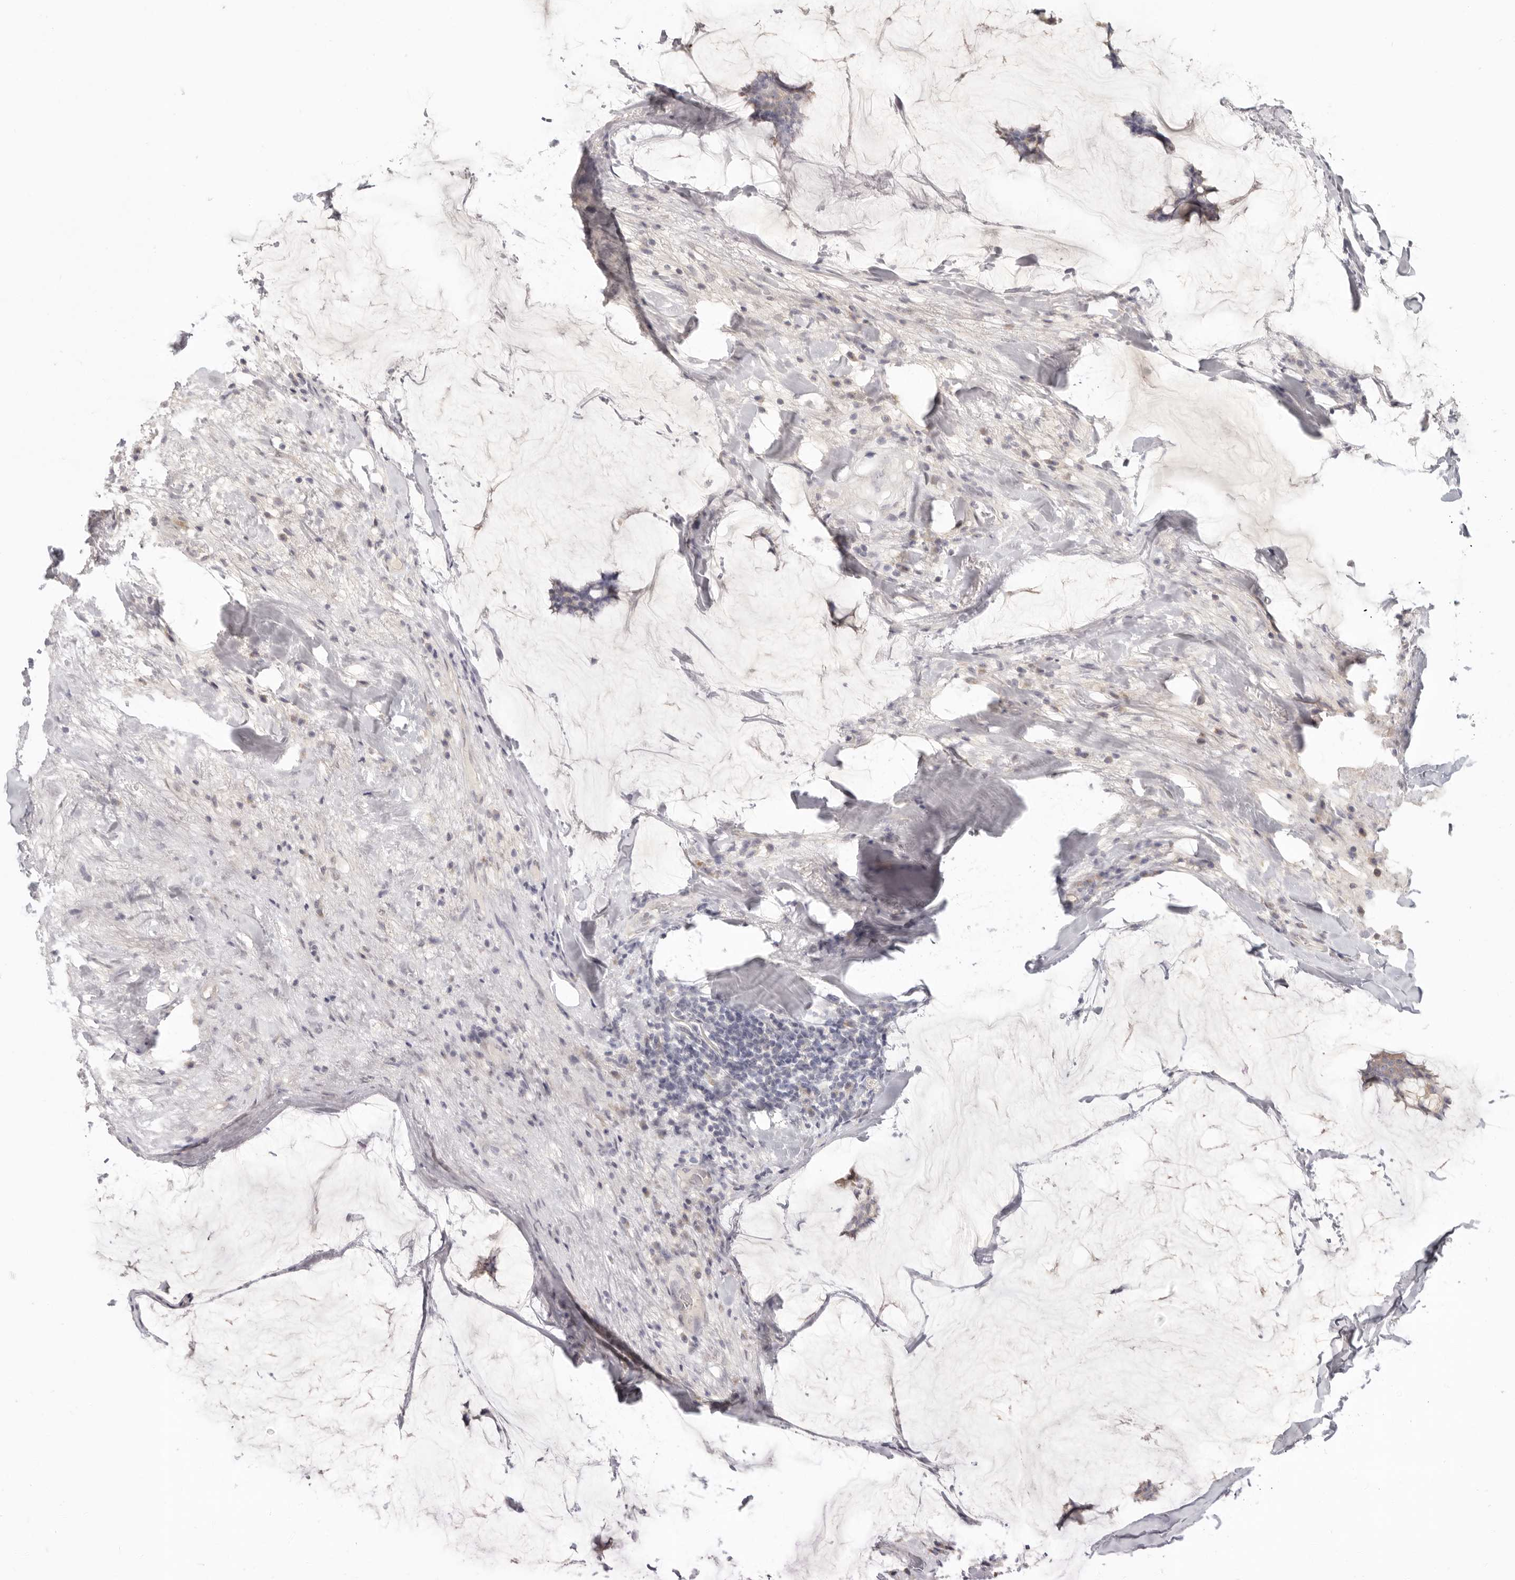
{"staining": {"intensity": "weak", "quantity": "25%-75%", "location": "cytoplasmic/membranous"}, "tissue": "breast cancer", "cell_type": "Tumor cells", "image_type": "cancer", "snomed": [{"axis": "morphology", "description": "Duct carcinoma"}, {"axis": "topography", "description": "Breast"}], "caption": "A brown stain labels weak cytoplasmic/membranous expression of a protein in human infiltrating ductal carcinoma (breast) tumor cells. (Stains: DAB (3,3'-diaminobenzidine) in brown, nuclei in blue, Microscopy: brightfield microscopy at high magnification).", "gene": "AHDC1", "patient": {"sex": "female", "age": 93}}